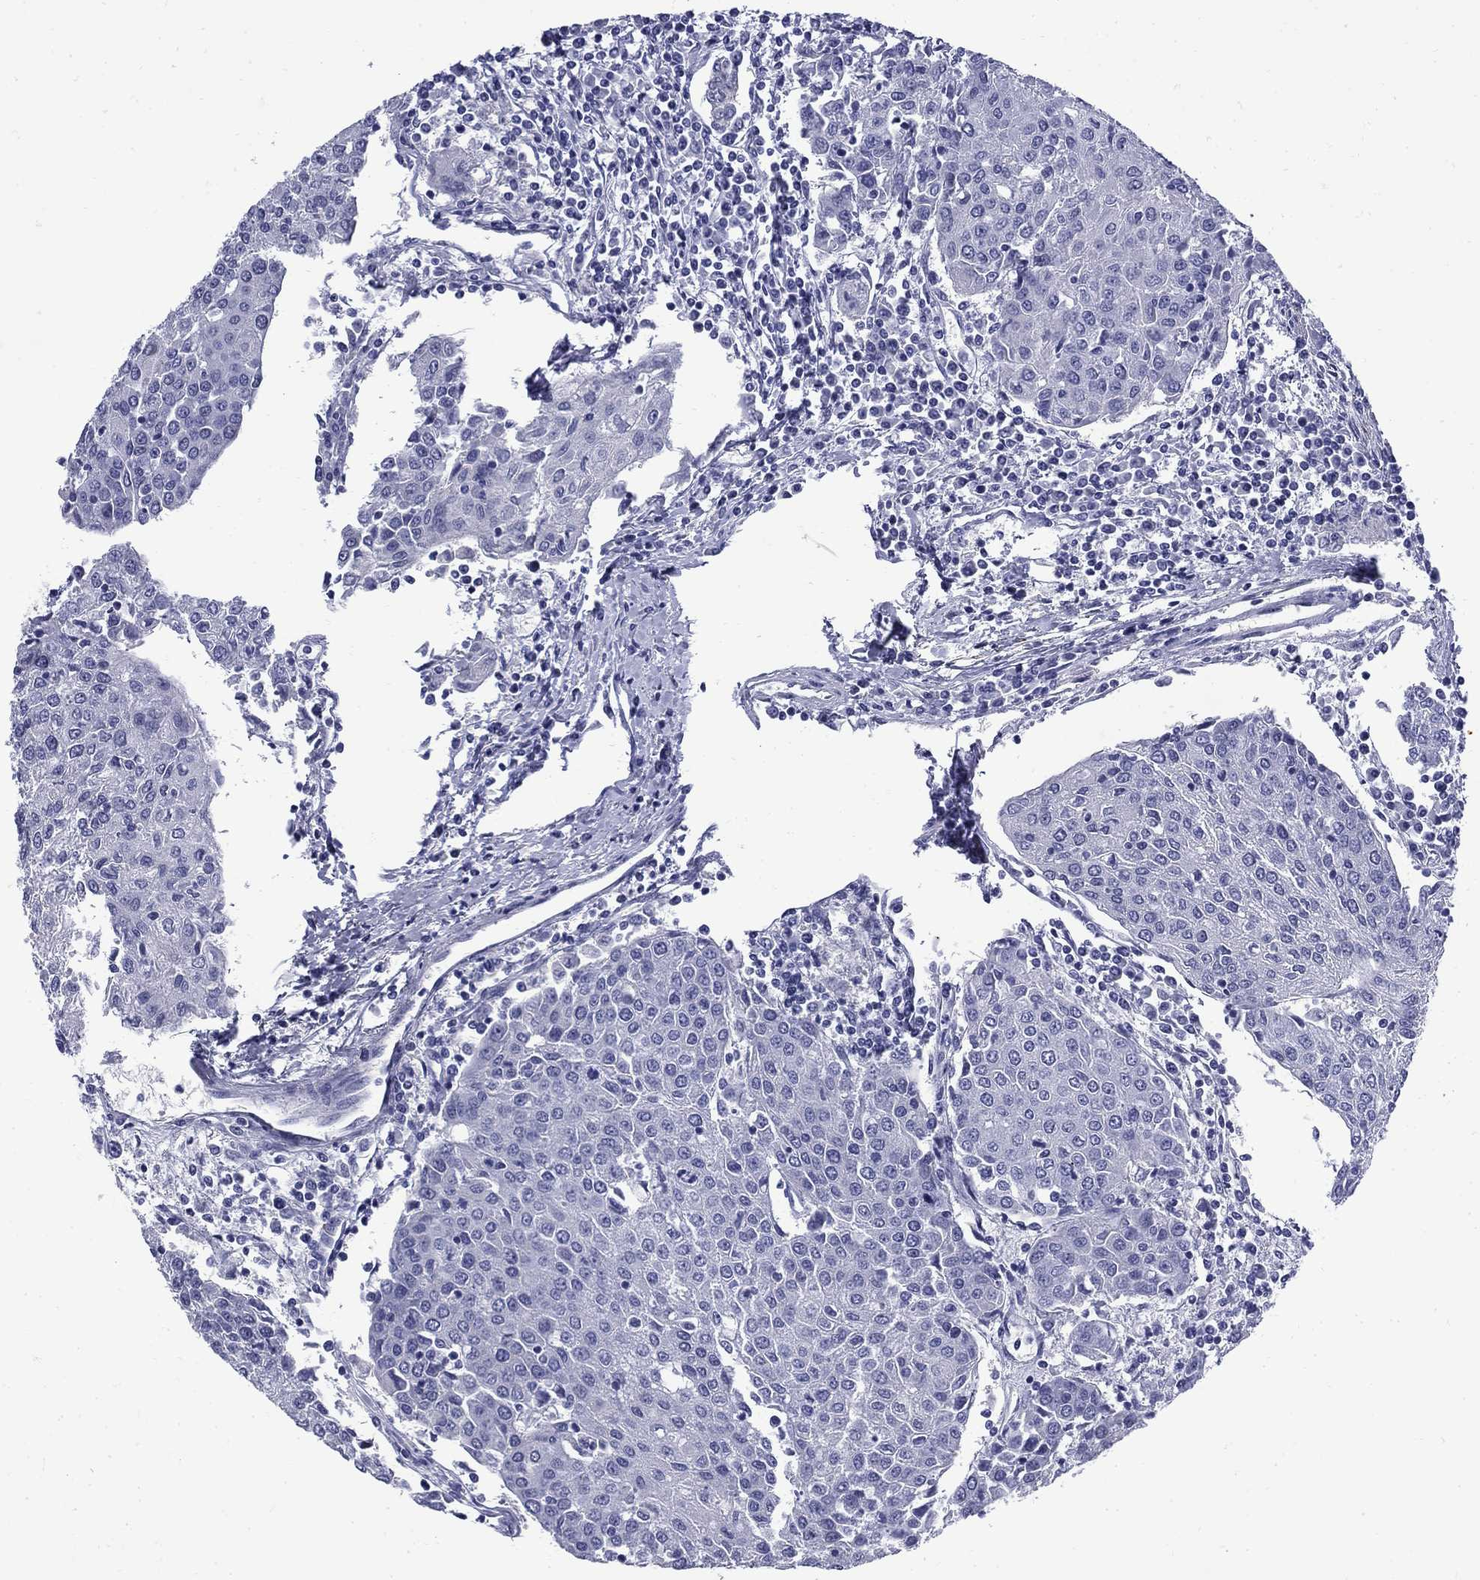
{"staining": {"intensity": "negative", "quantity": "none", "location": "none"}, "tissue": "urothelial cancer", "cell_type": "Tumor cells", "image_type": "cancer", "snomed": [{"axis": "morphology", "description": "Urothelial carcinoma, High grade"}, {"axis": "topography", "description": "Urinary bladder"}], "caption": "An immunohistochemistry (IHC) histopathology image of urothelial cancer is shown. There is no staining in tumor cells of urothelial cancer. (Immunohistochemistry, brightfield microscopy, high magnification).", "gene": "MGARP", "patient": {"sex": "female", "age": 85}}